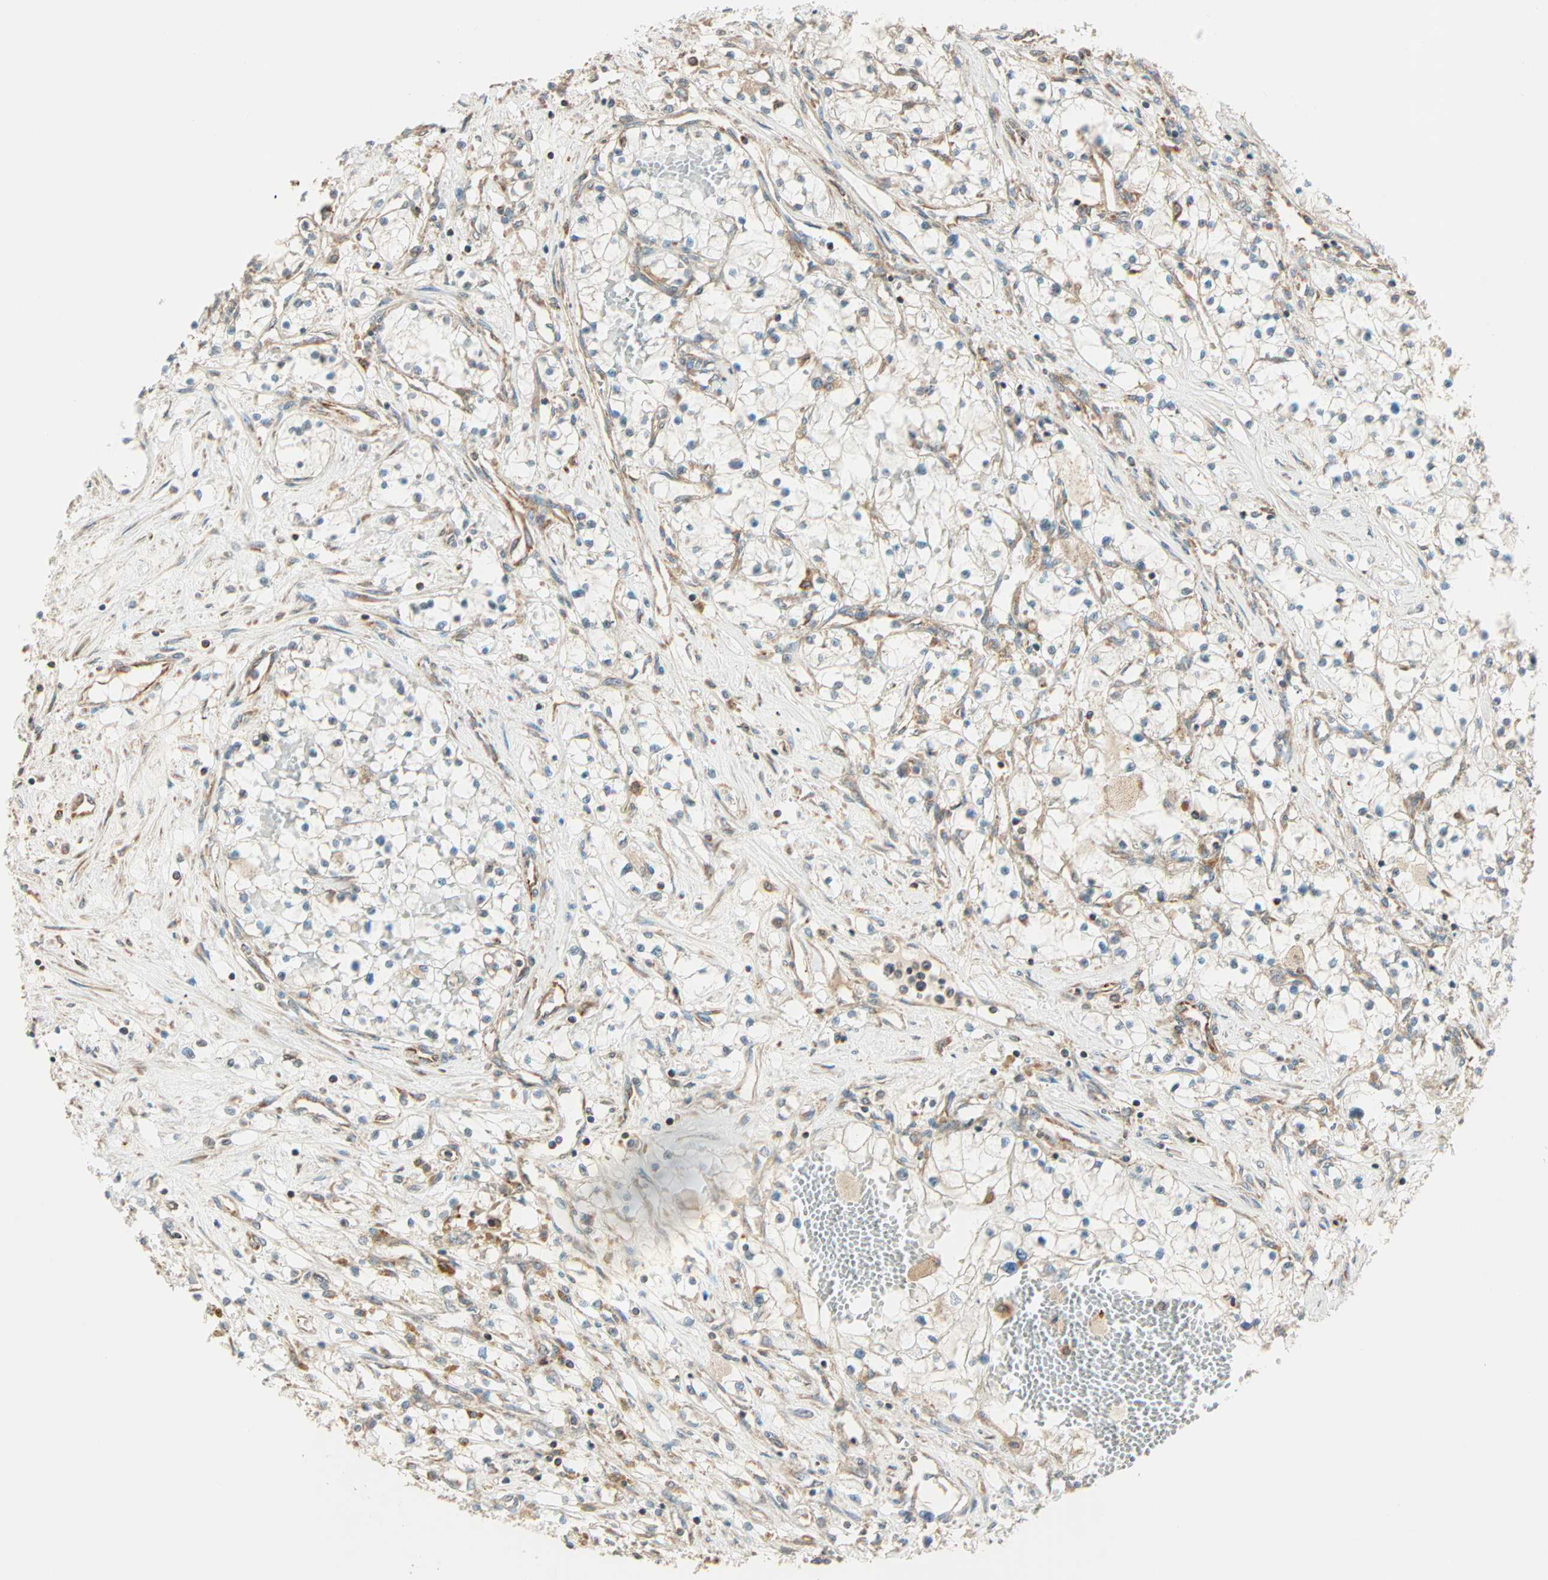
{"staining": {"intensity": "moderate", "quantity": "<25%", "location": "cytoplasmic/membranous"}, "tissue": "renal cancer", "cell_type": "Tumor cells", "image_type": "cancer", "snomed": [{"axis": "morphology", "description": "Adenocarcinoma, NOS"}, {"axis": "topography", "description": "Kidney"}], "caption": "Immunohistochemistry of renal cancer demonstrates low levels of moderate cytoplasmic/membranous positivity in about <25% of tumor cells. Nuclei are stained in blue.", "gene": "PNPLA6", "patient": {"sex": "male", "age": 68}}